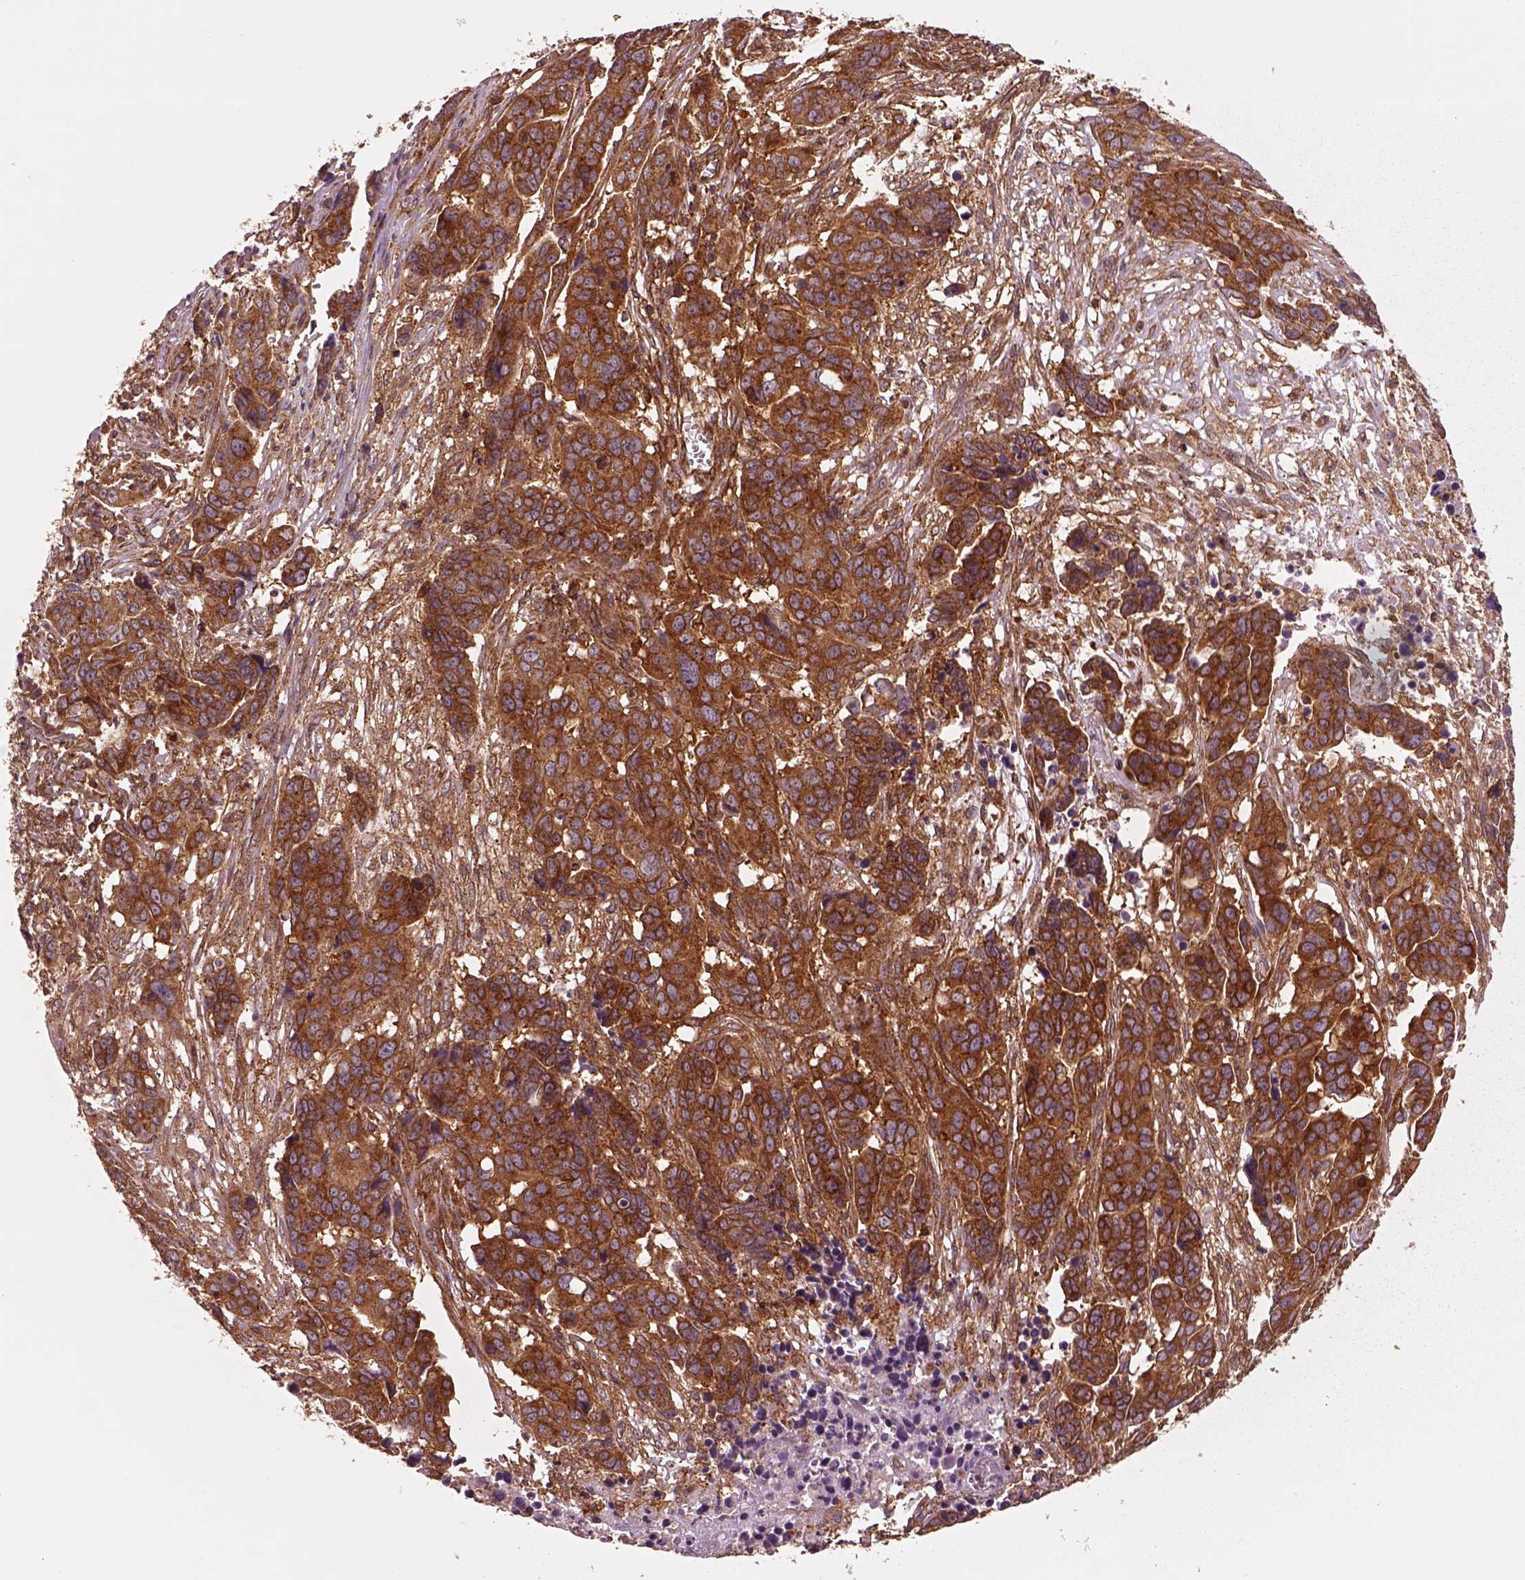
{"staining": {"intensity": "strong", "quantity": ">75%", "location": "cytoplasmic/membranous"}, "tissue": "ovarian cancer", "cell_type": "Tumor cells", "image_type": "cancer", "snomed": [{"axis": "morphology", "description": "Carcinoma, endometroid"}, {"axis": "topography", "description": "Ovary"}], "caption": "Protein expression analysis of human endometroid carcinoma (ovarian) reveals strong cytoplasmic/membranous staining in about >75% of tumor cells.", "gene": "WASHC2A", "patient": {"sex": "female", "age": 78}}